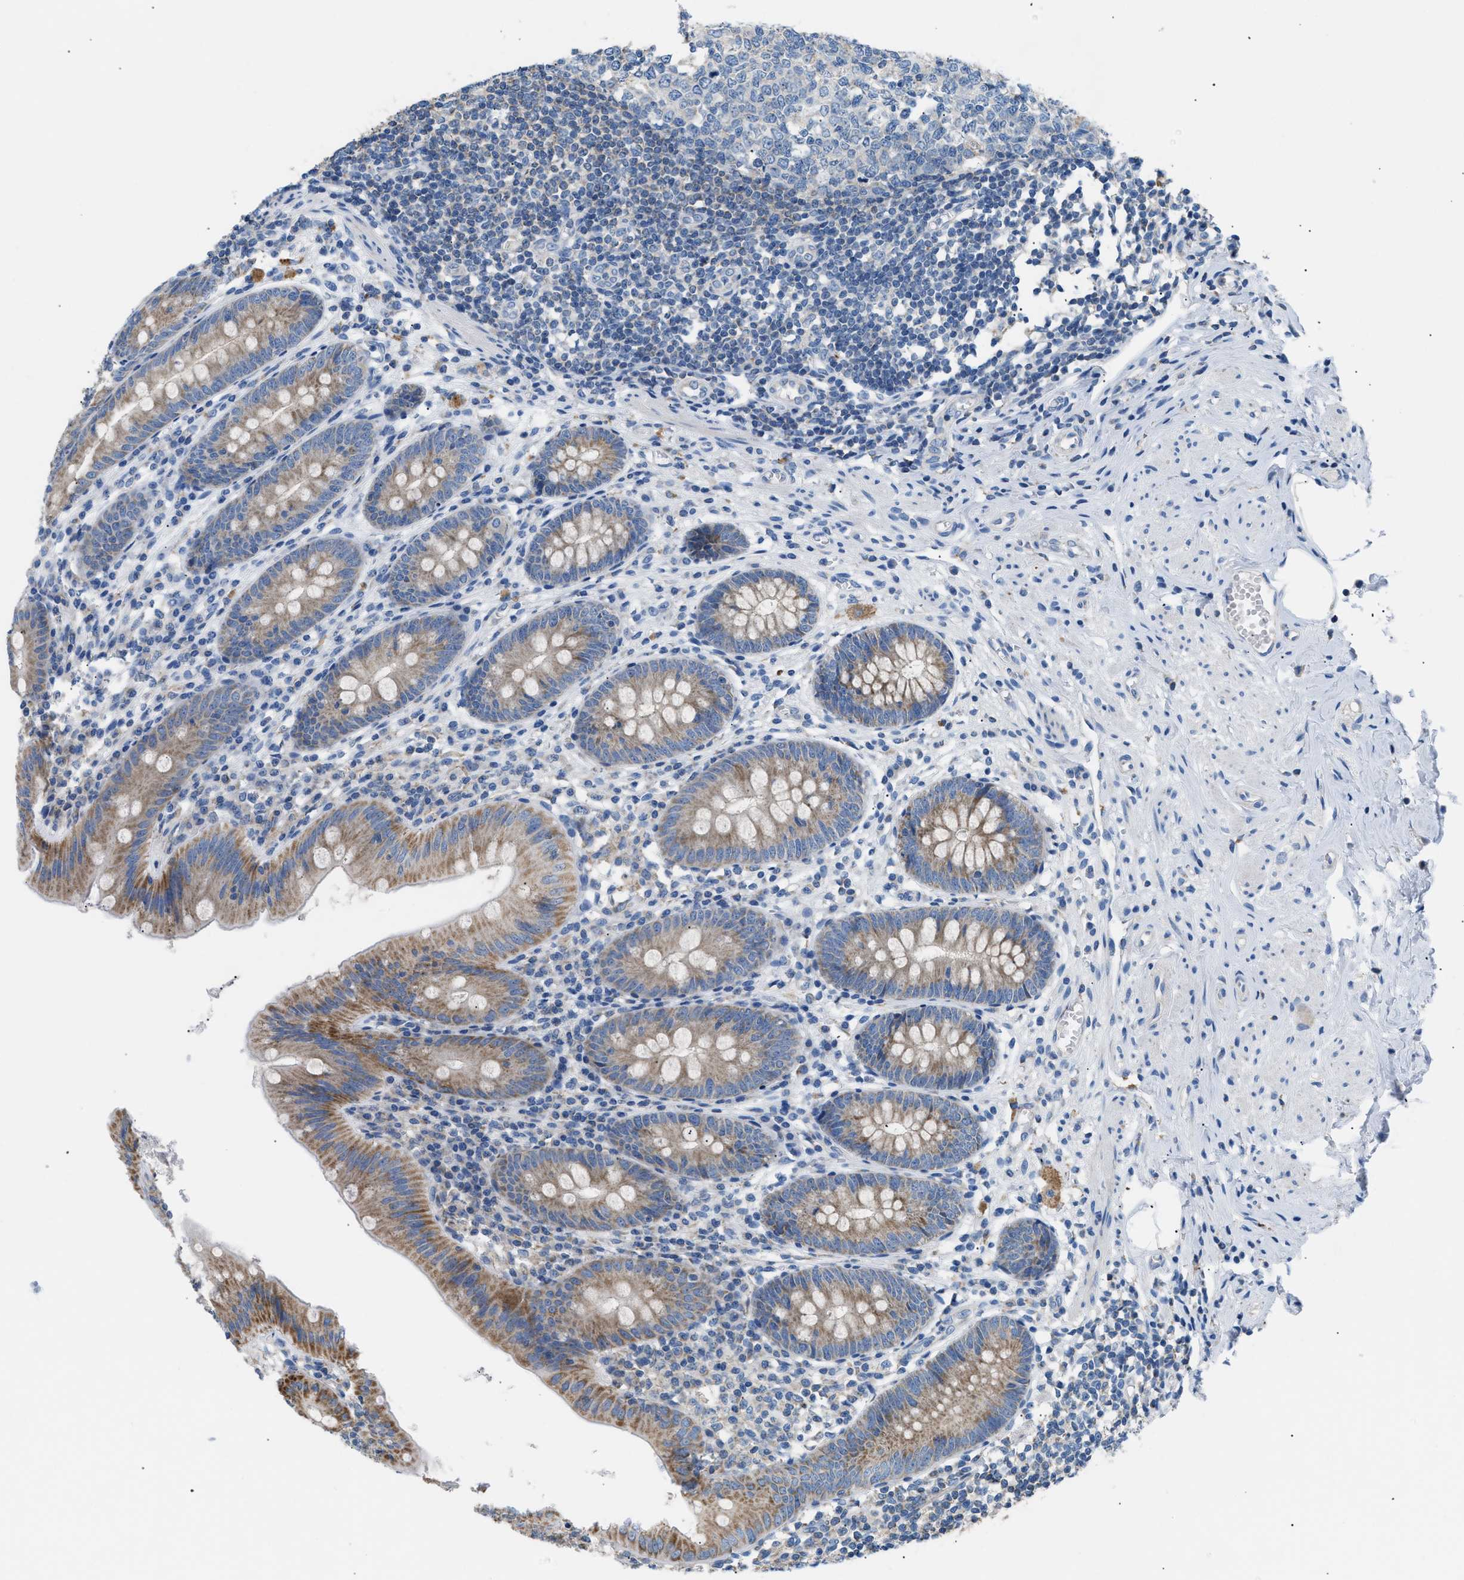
{"staining": {"intensity": "moderate", "quantity": ">75%", "location": "cytoplasmic/membranous"}, "tissue": "appendix", "cell_type": "Glandular cells", "image_type": "normal", "snomed": [{"axis": "morphology", "description": "Normal tissue, NOS"}, {"axis": "topography", "description": "Appendix"}], "caption": "Immunohistochemistry (DAB (3,3'-diaminobenzidine)) staining of benign appendix shows moderate cytoplasmic/membranous protein positivity in about >75% of glandular cells. The protein of interest is shown in brown color, while the nuclei are stained blue.", "gene": "ILDR1", "patient": {"sex": "male", "age": 56}}